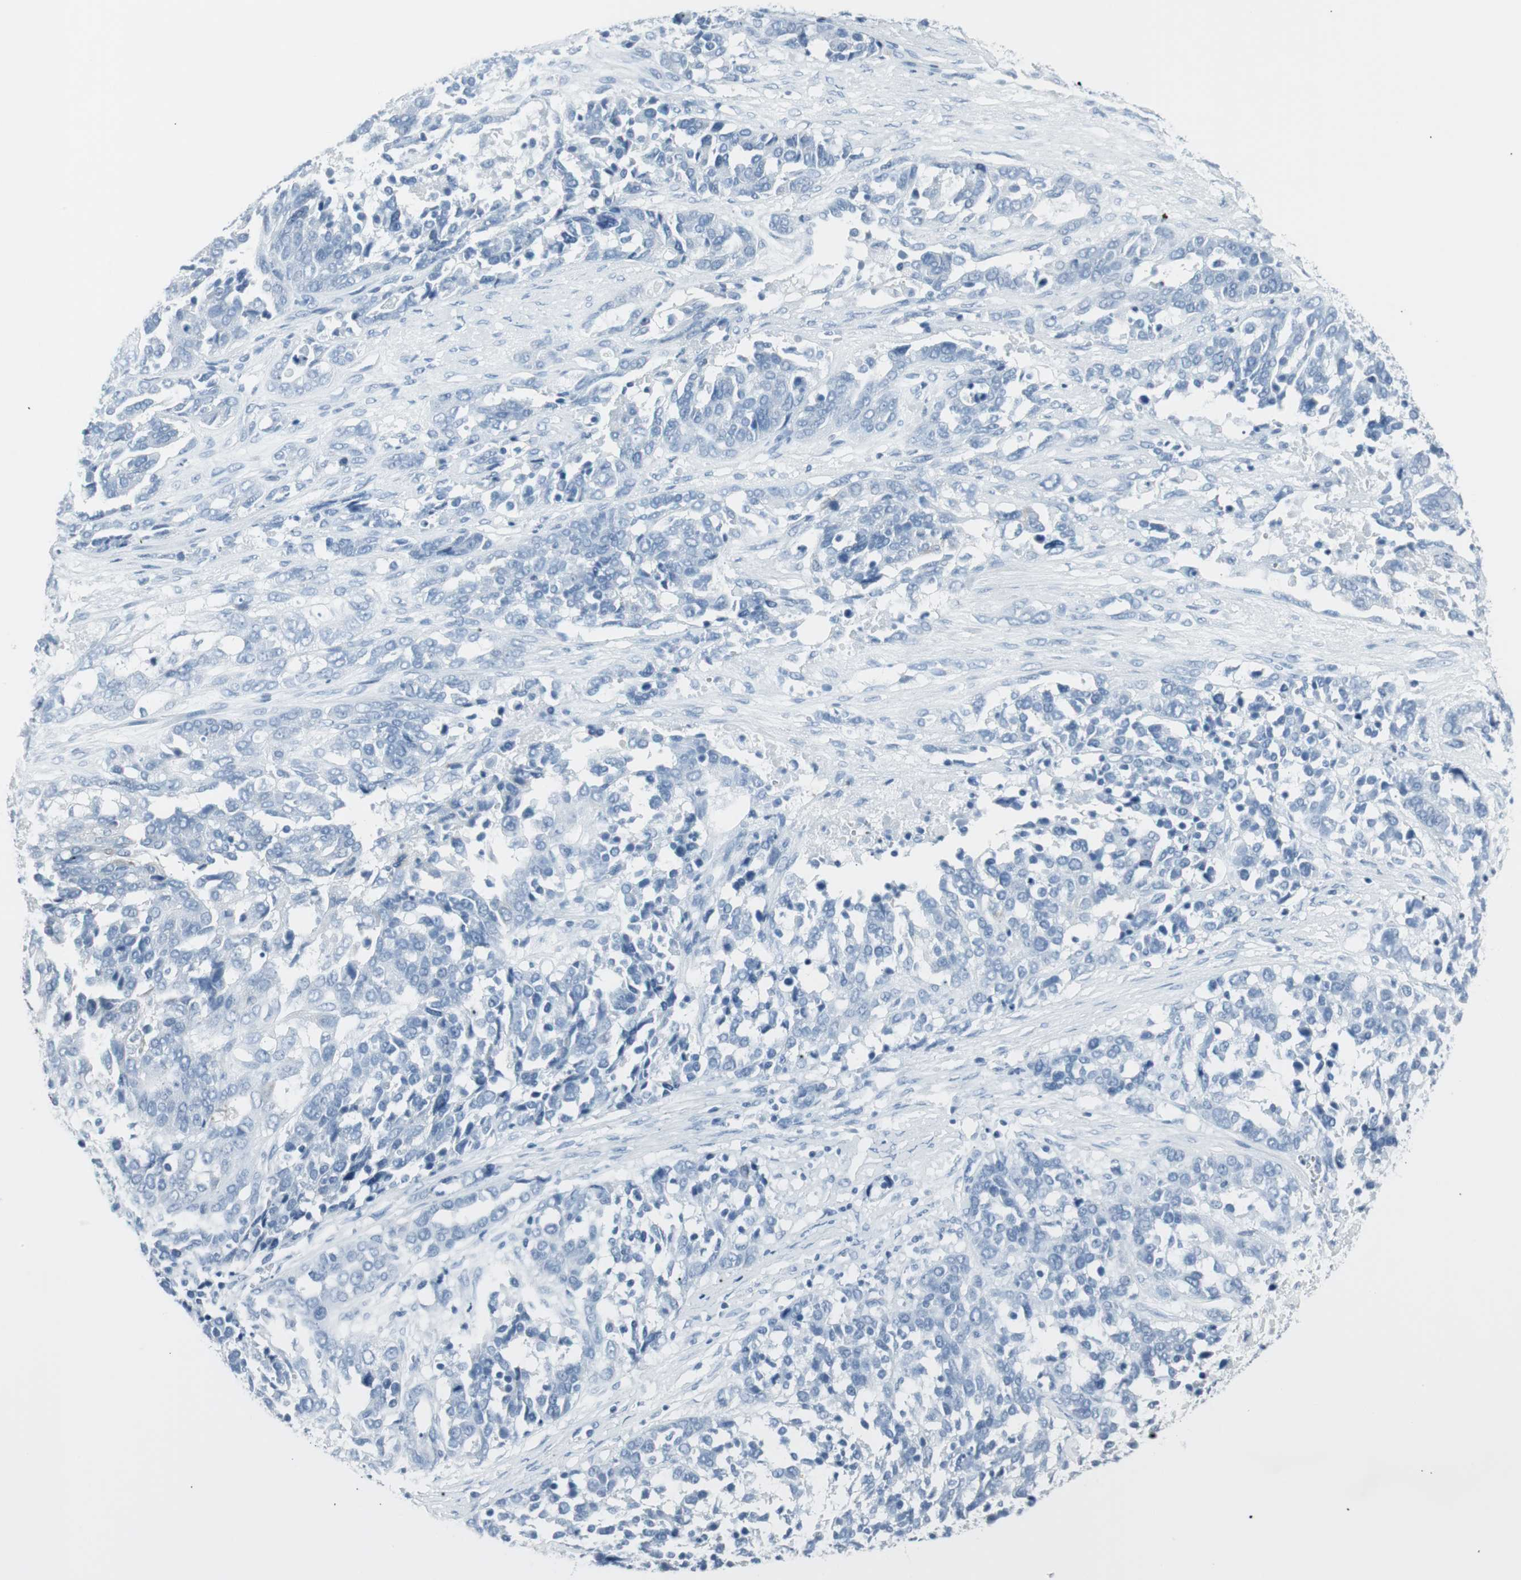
{"staining": {"intensity": "negative", "quantity": "none", "location": "none"}, "tissue": "ovarian cancer", "cell_type": "Tumor cells", "image_type": "cancer", "snomed": [{"axis": "morphology", "description": "Cystadenocarcinoma, serous, NOS"}, {"axis": "topography", "description": "Ovary"}], "caption": "Tumor cells are negative for brown protein staining in ovarian cancer (serous cystadenocarcinoma).", "gene": "AGR2", "patient": {"sex": "female", "age": 44}}